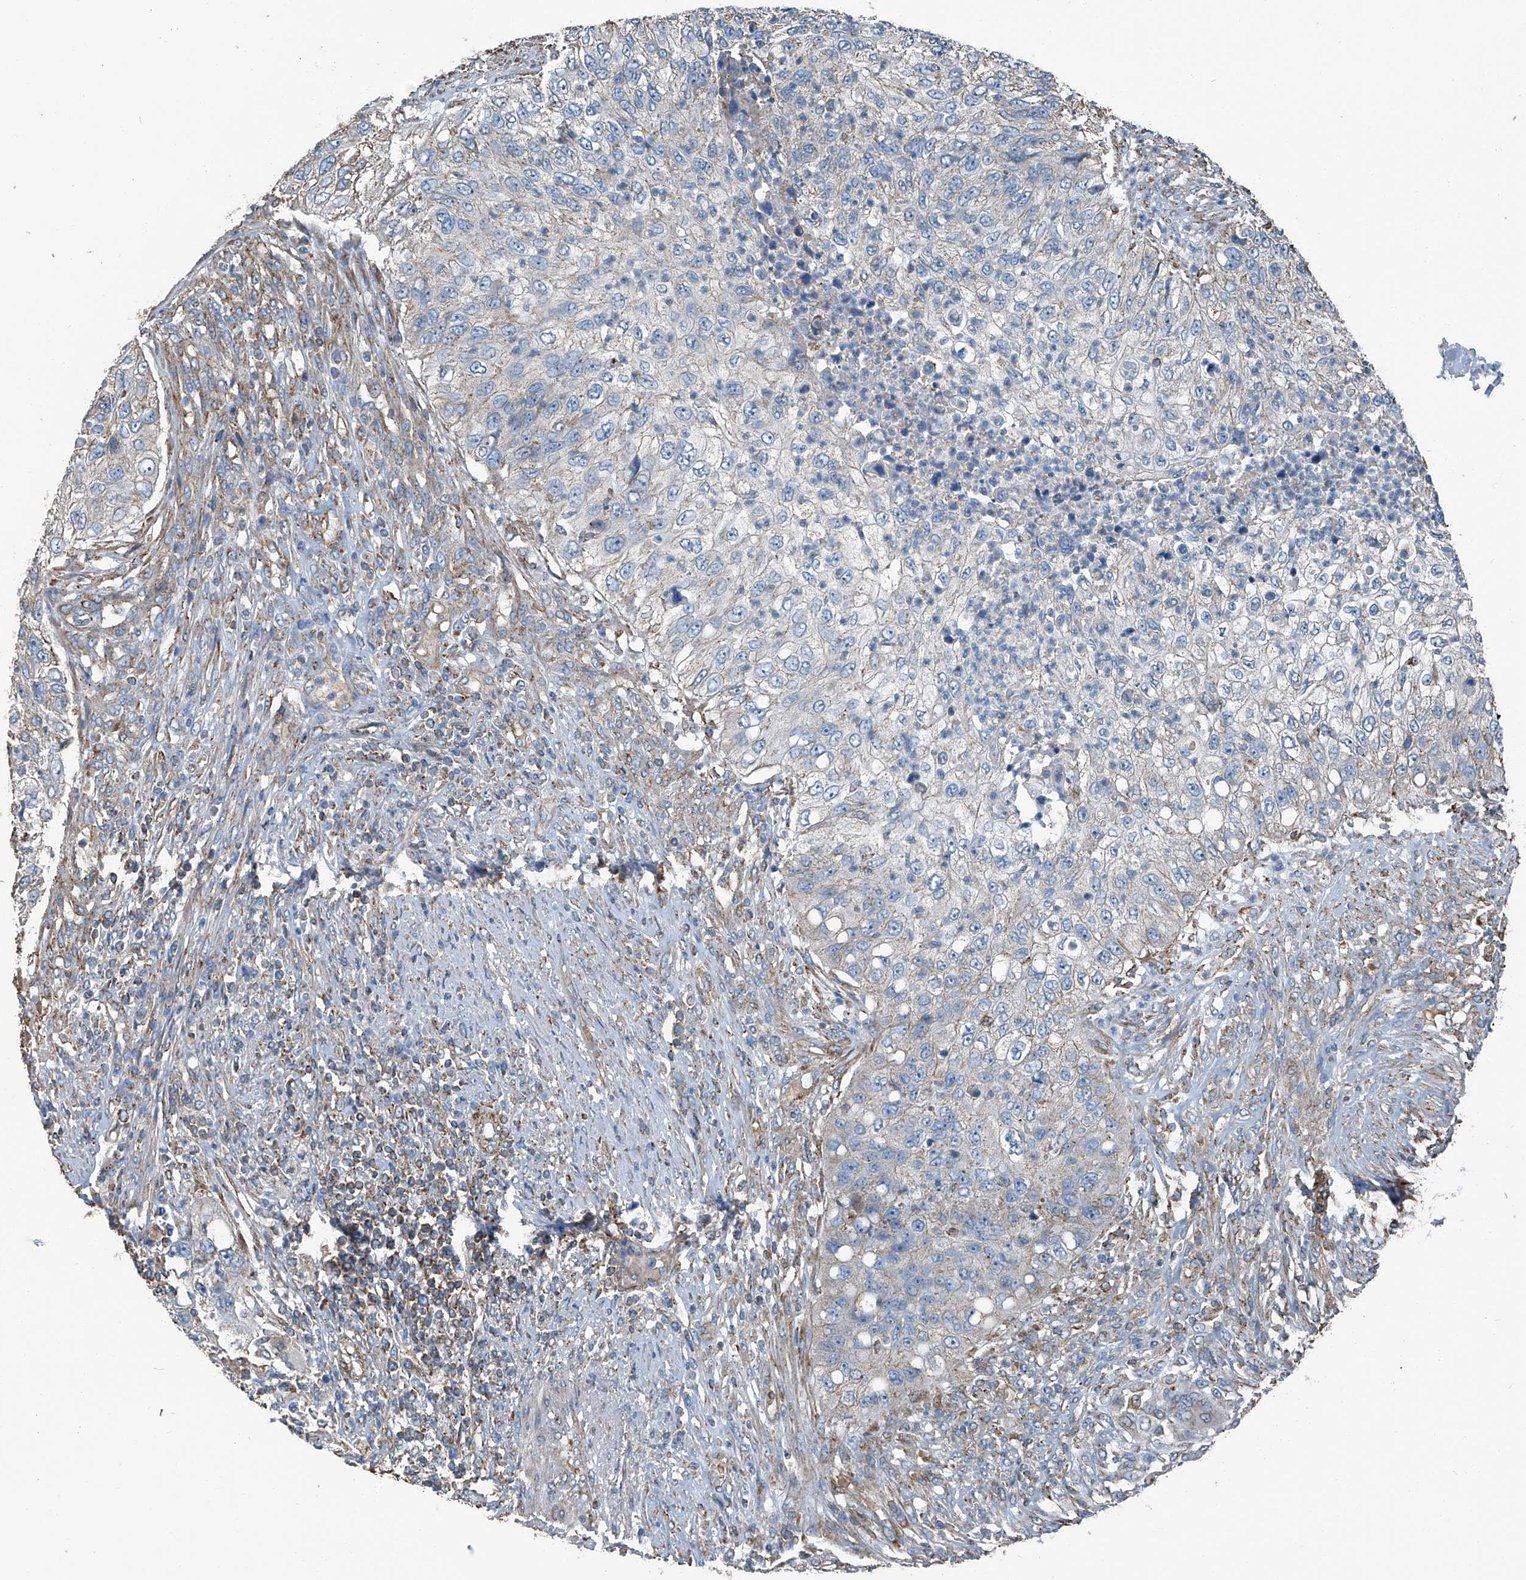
{"staining": {"intensity": "negative", "quantity": "none", "location": "none"}, "tissue": "urothelial cancer", "cell_type": "Tumor cells", "image_type": "cancer", "snomed": [{"axis": "morphology", "description": "Urothelial carcinoma, High grade"}, {"axis": "topography", "description": "Urinary bladder"}], "caption": "Immunohistochemistry image of neoplastic tissue: urothelial cancer stained with DAB demonstrates no significant protein positivity in tumor cells.", "gene": "SEPTIN7", "patient": {"sex": "female", "age": 60}}